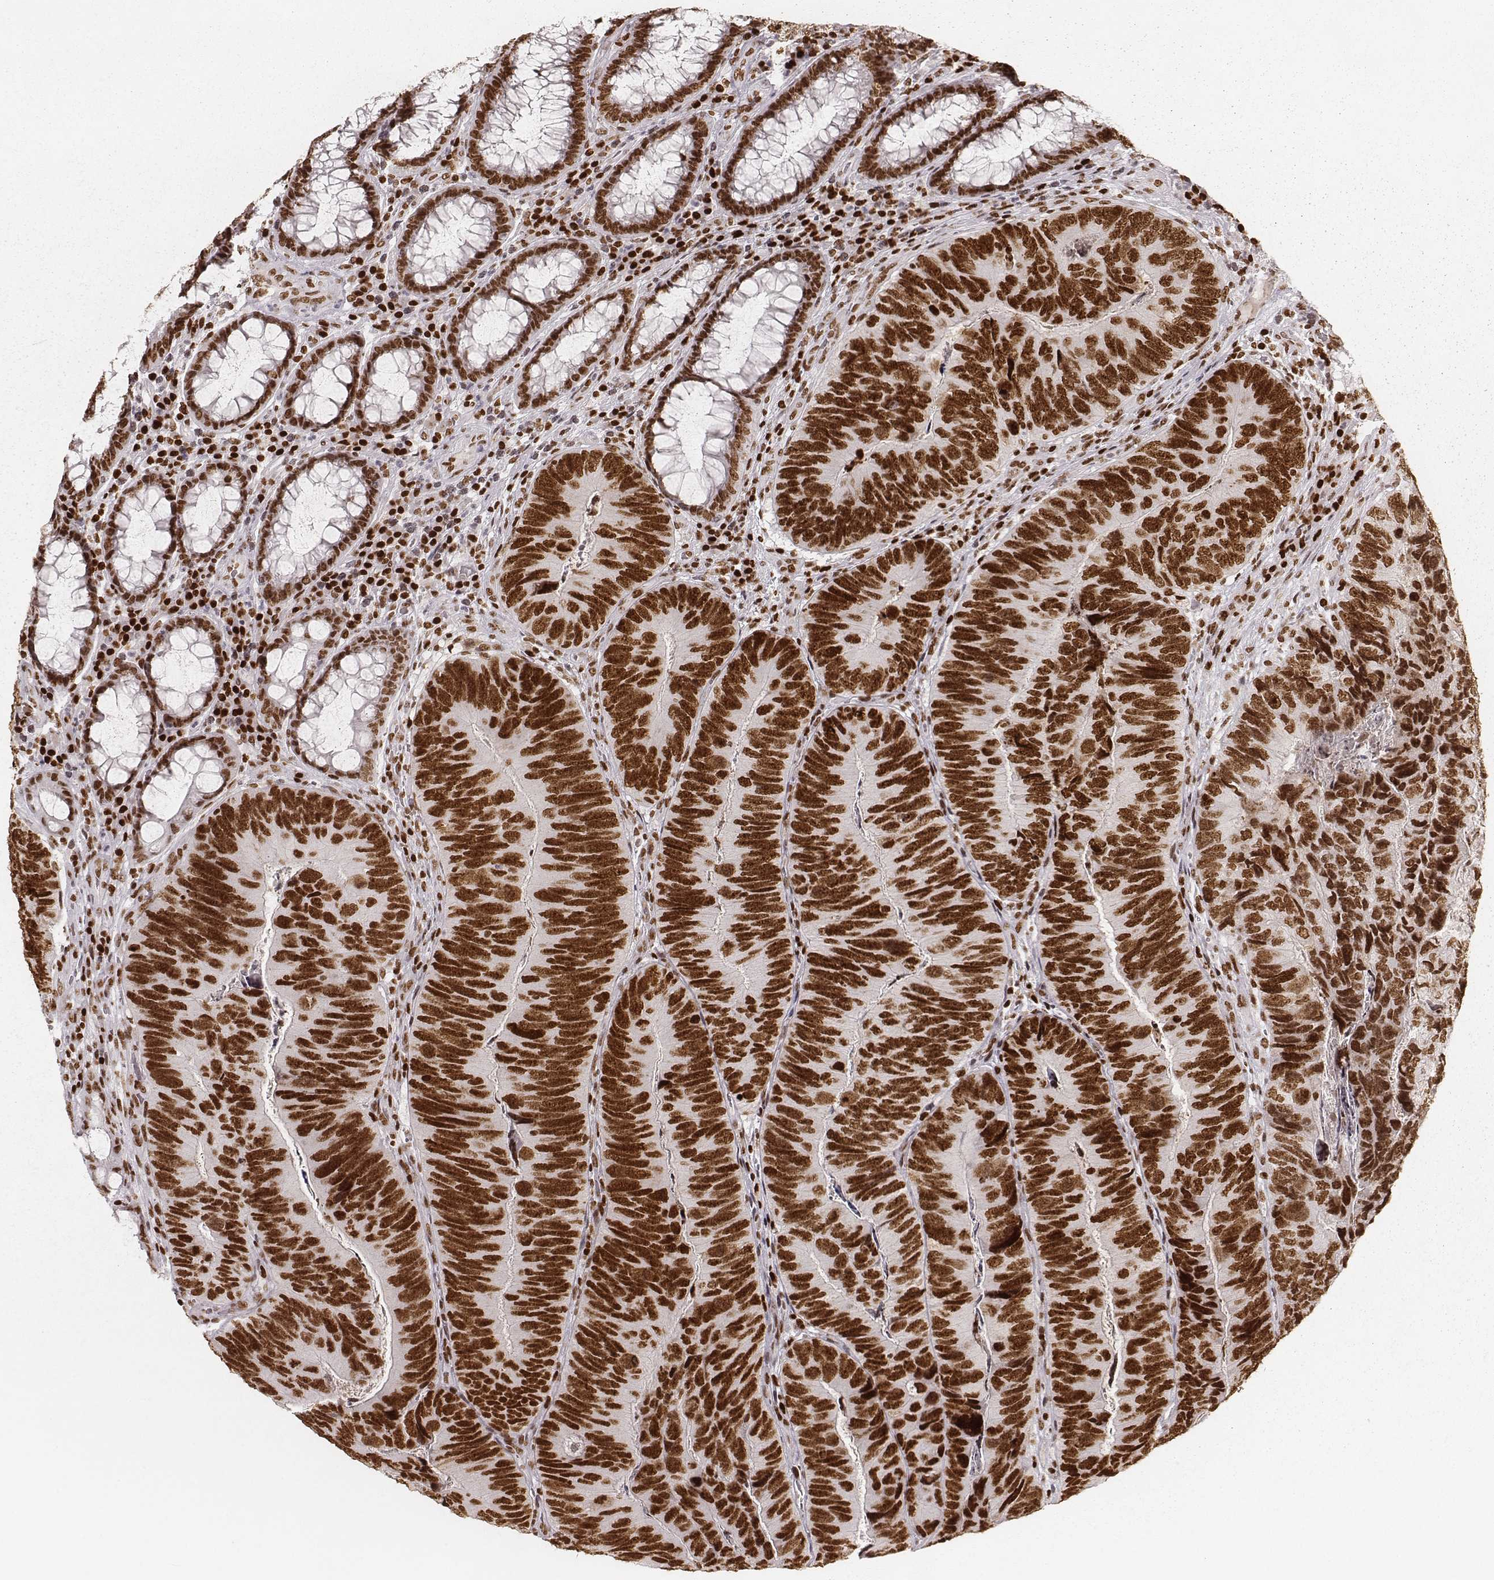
{"staining": {"intensity": "strong", "quantity": ">75%", "location": "nuclear"}, "tissue": "colorectal cancer", "cell_type": "Tumor cells", "image_type": "cancer", "snomed": [{"axis": "morphology", "description": "Adenocarcinoma, NOS"}, {"axis": "topography", "description": "Colon"}], "caption": "Human colorectal cancer stained for a protein (brown) demonstrates strong nuclear positive positivity in approximately >75% of tumor cells.", "gene": "PARP1", "patient": {"sex": "female", "age": 67}}